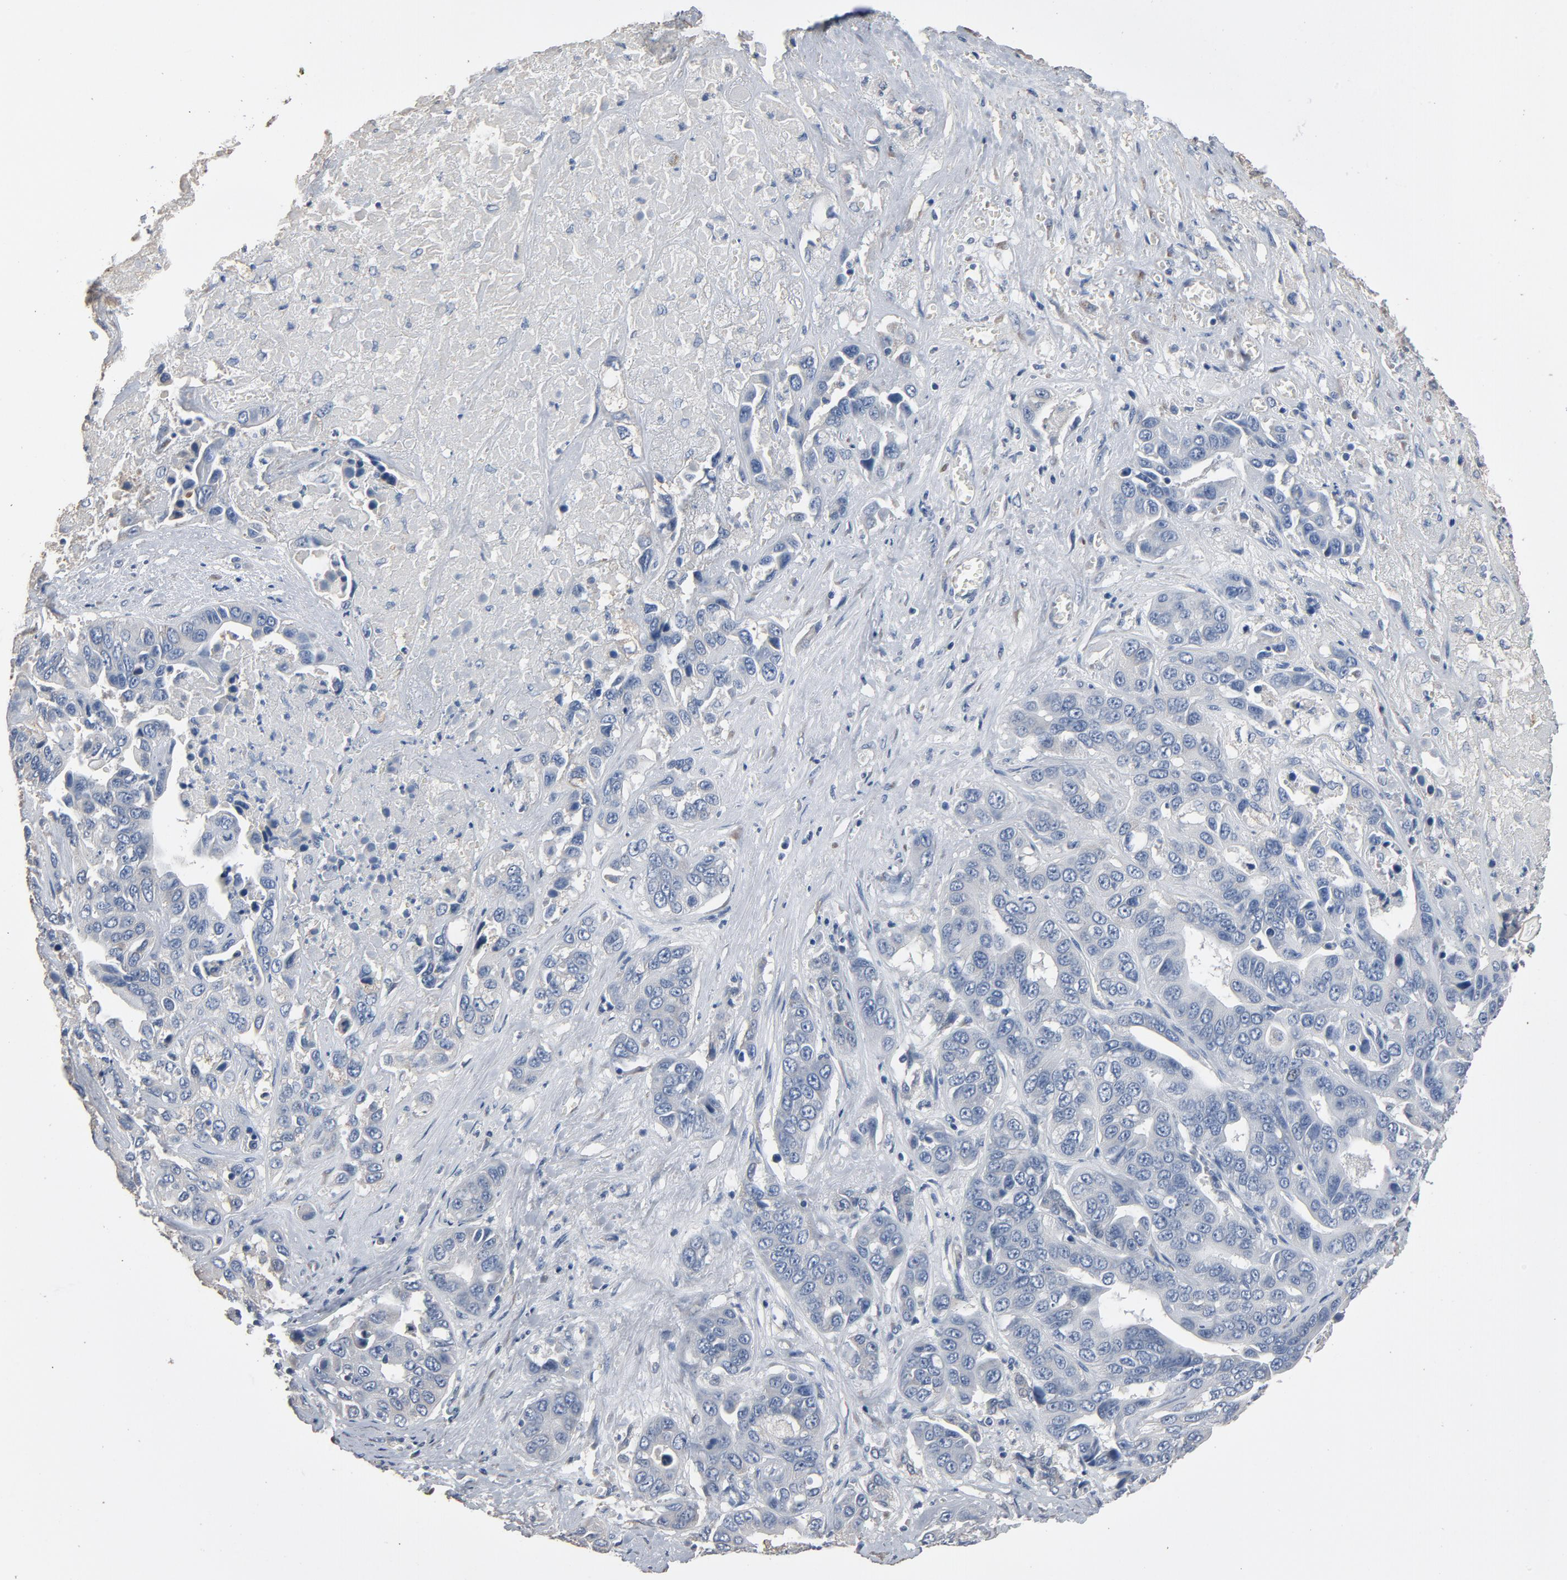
{"staining": {"intensity": "negative", "quantity": "none", "location": "none"}, "tissue": "liver cancer", "cell_type": "Tumor cells", "image_type": "cancer", "snomed": [{"axis": "morphology", "description": "Cholangiocarcinoma"}, {"axis": "topography", "description": "Liver"}], "caption": "An image of human cholangiocarcinoma (liver) is negative for staining in tumor cells.", "gene": "SOX6", "patient": {"sex": "female", "age": 52}}